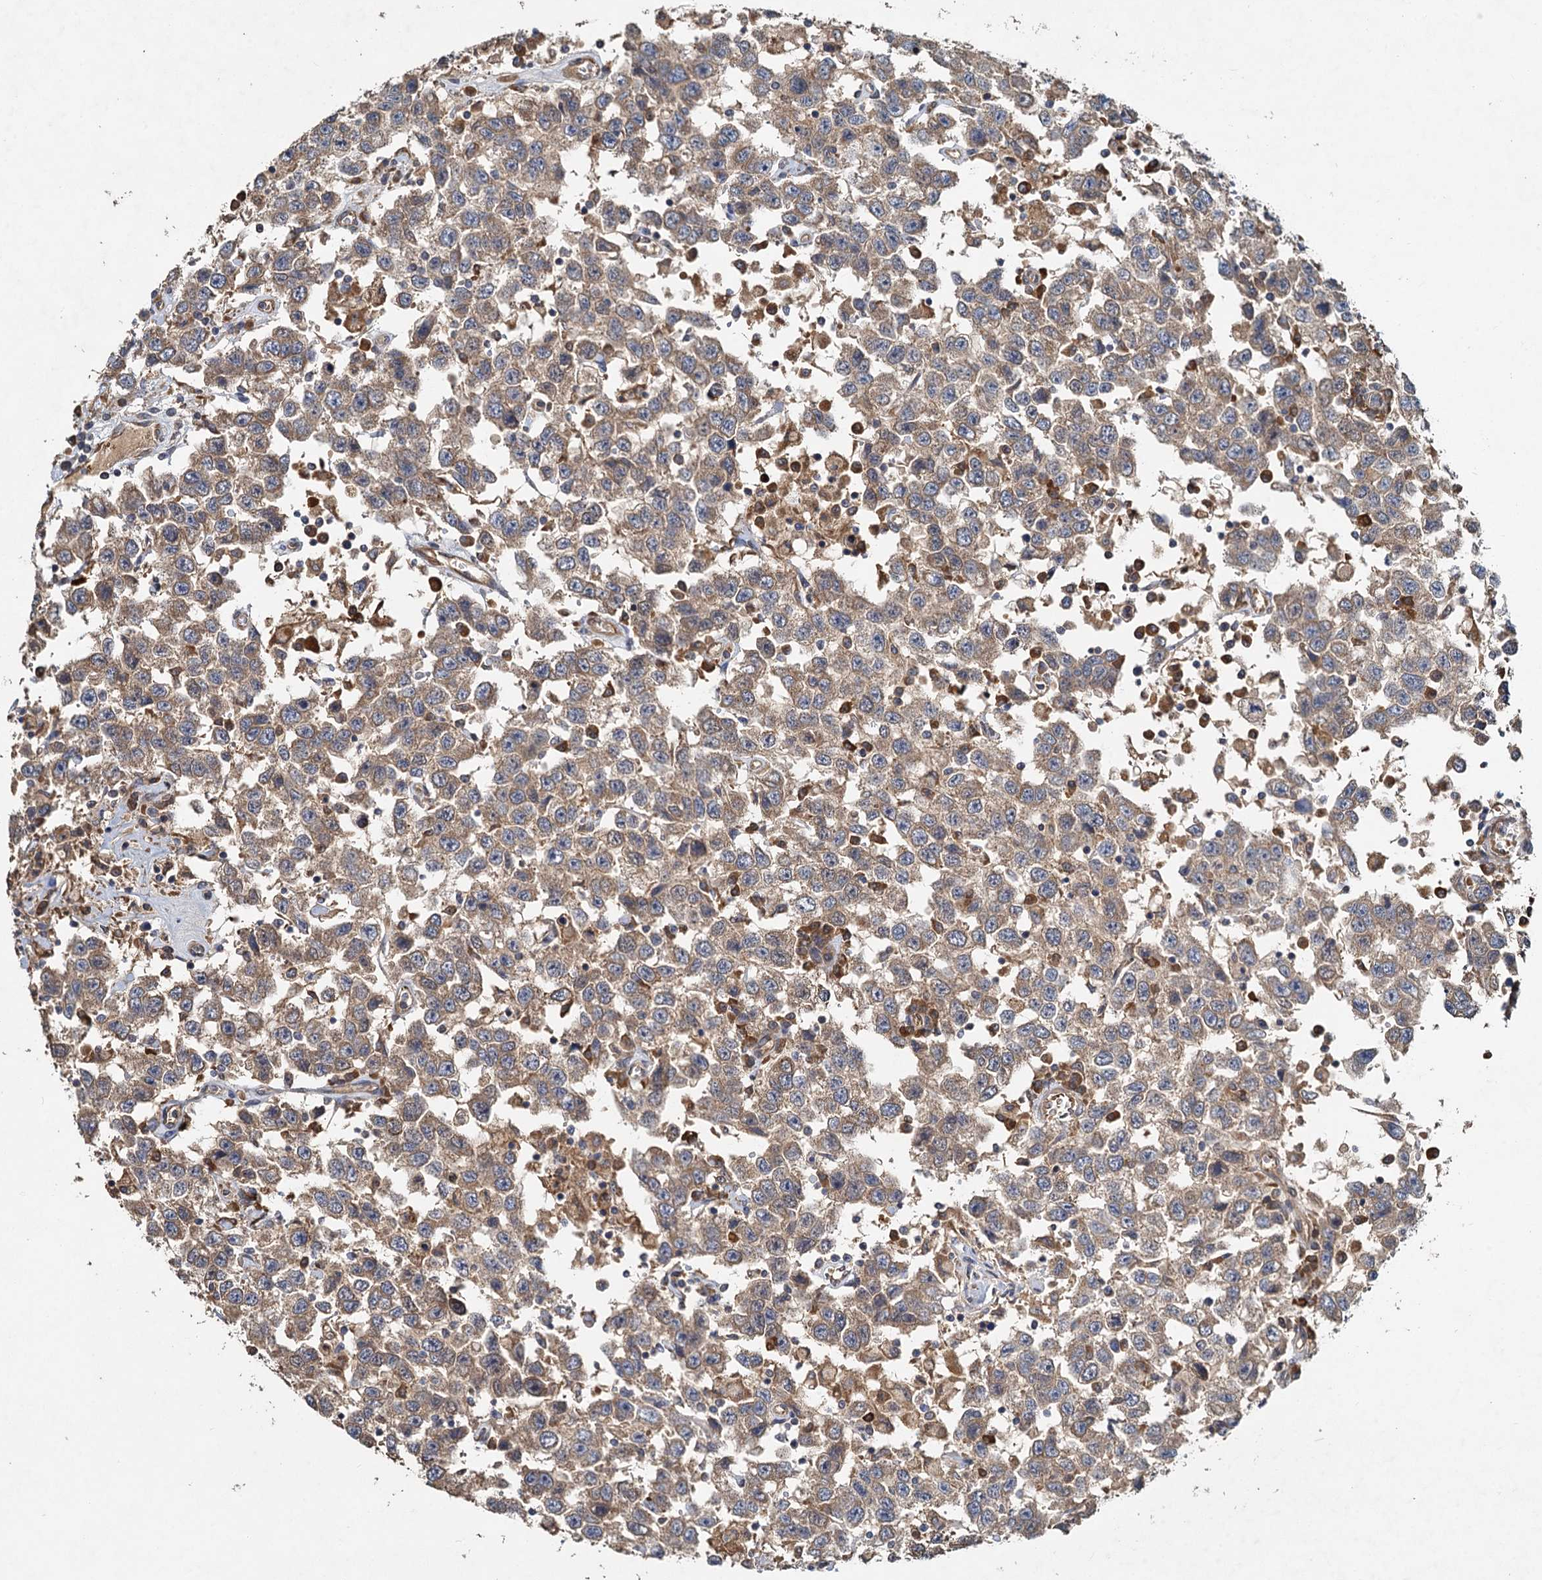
{"staining": {"intensity": "weak", "quantity": ">75%", "location": "cytoplasmic/membranous"}, "tissue": "testis cancer", "cell_type": "Tumor cells", "image_type": "cancer", "snomed": [{"axis": "morphology", "description": "Seminoma, NOS"}, {"axis": "topography", "description": "Testis"}], "caption": "Testis seminoma stained with a protein marker shows weak staining in tumor cells.", "gene": "HYI", "patient": {"sex": "male", "age": 41}}